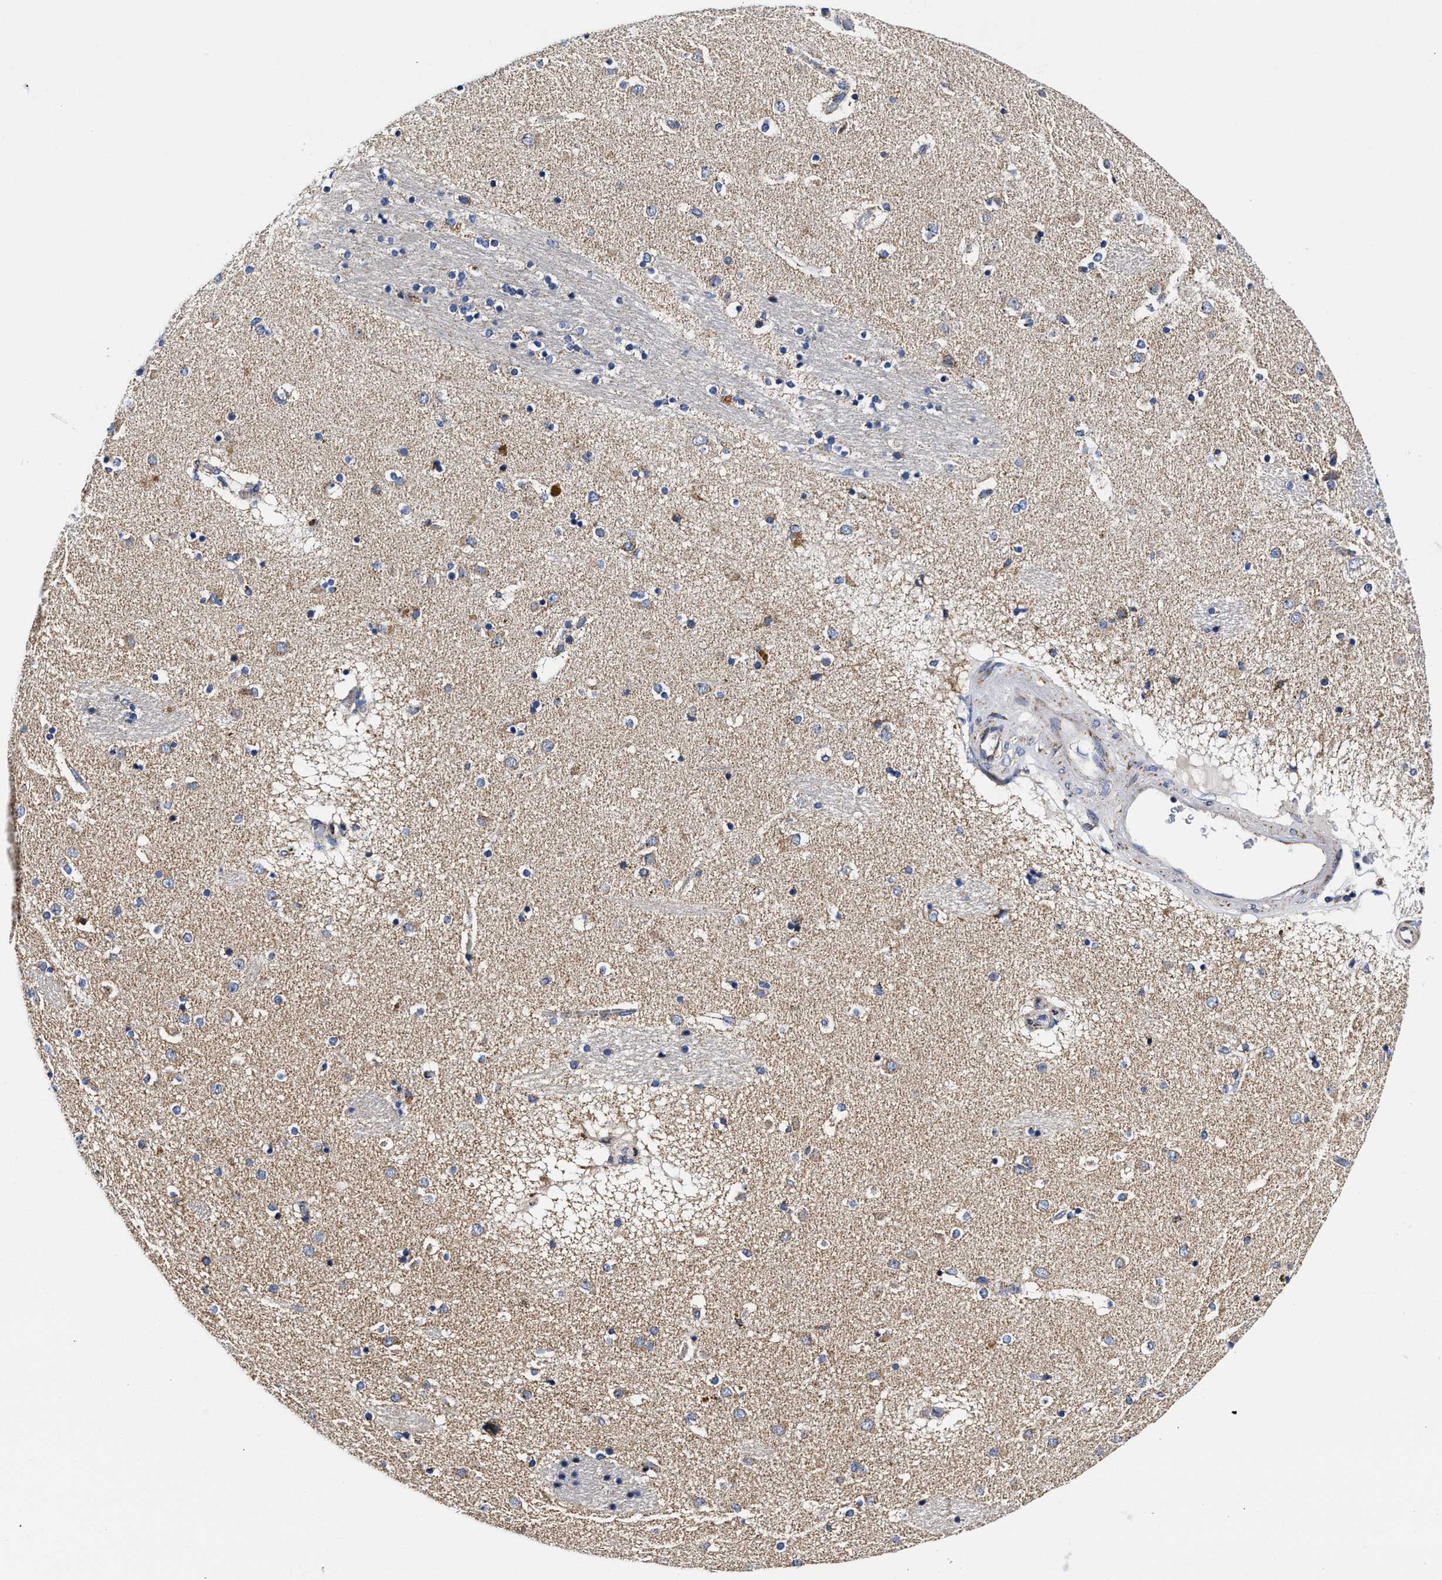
{"staining": {"intensity": "weak", "quantity": "<25%", "location": "cytoplasmic/membranous"}, "tissue": "caudate", "cell_type": "Glial cells", "image_type": "normal", "snomed": [{"axis": "morphology", "description": "Normal tissue, NOS"}, {"axis": "topography", "description": "Lateral ventricle wall"}], "caption": "This histopathology image is of normal caudate stained with IHC to label a protein in brown with the nuclei are counter-stained blue. There is no expression in glial cells. (DAB (3,3'-diaminobenzidine) immunohistochemistry (IHC) with hematoxylin counter stain).", "gene": "HINT2", "patient": {"sex": "male", "age": 70}}